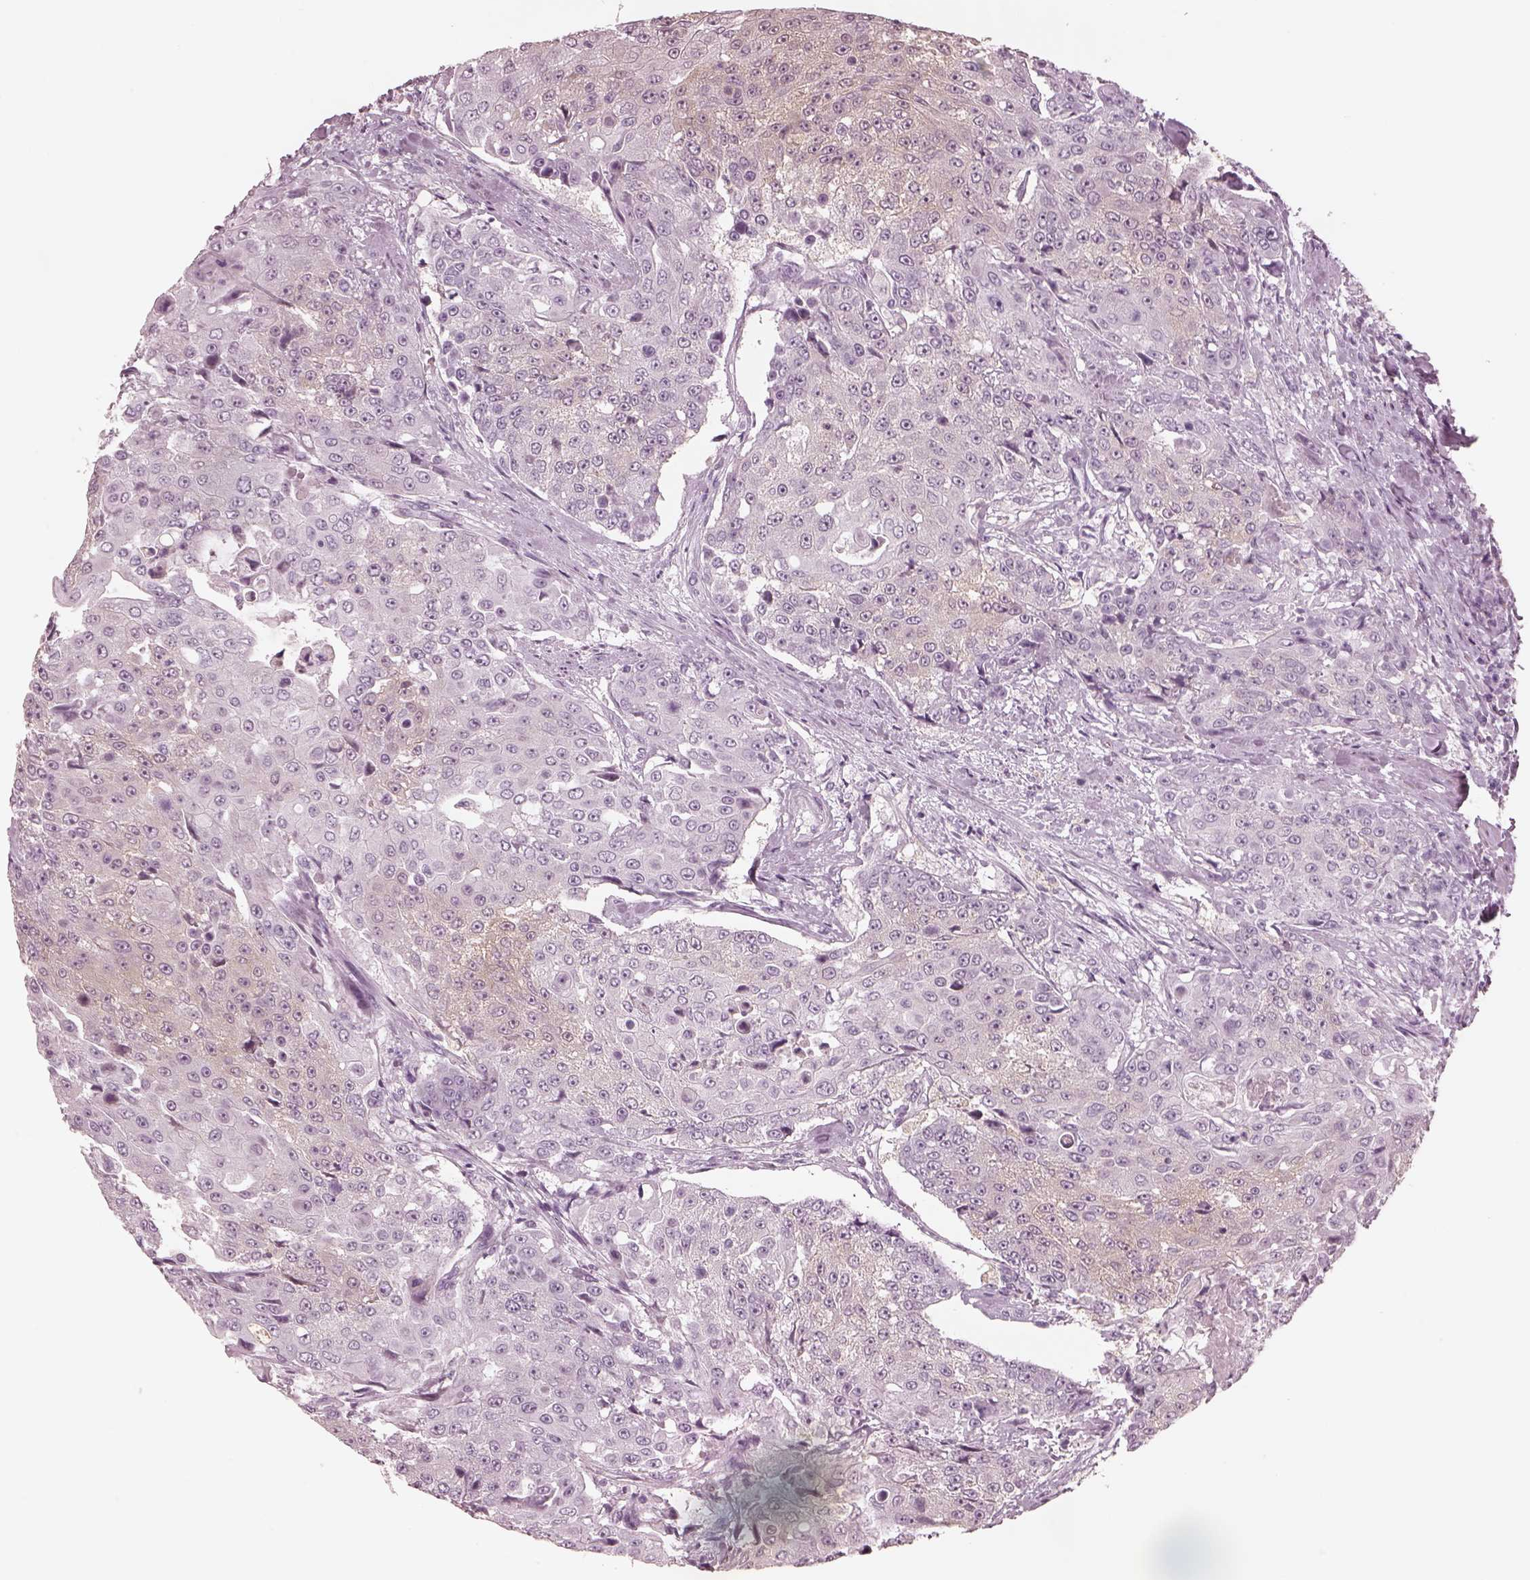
{"staining": {"intensity": "negative", "quantity": "none", "location": "none"}, "tissue": "urothelial cancer", "cell_type": "Tumor cells", "image_type": "cancer", "snomed": [{"axis": "morphology", "description": "Urothelial carcinoma, High grade"}, {"axis": "topography", "description": "Urinary bladder"}], "caption": "IHC histopathology image of neoplastic tissue: high-grade urothelial carcinoma stained with DAB (3,3'-diaminobenzidine) demonstrates no significant protein staining in tumor cells.", "gene": "CSH1", "patient": {"sex": "female", "age": 63}}